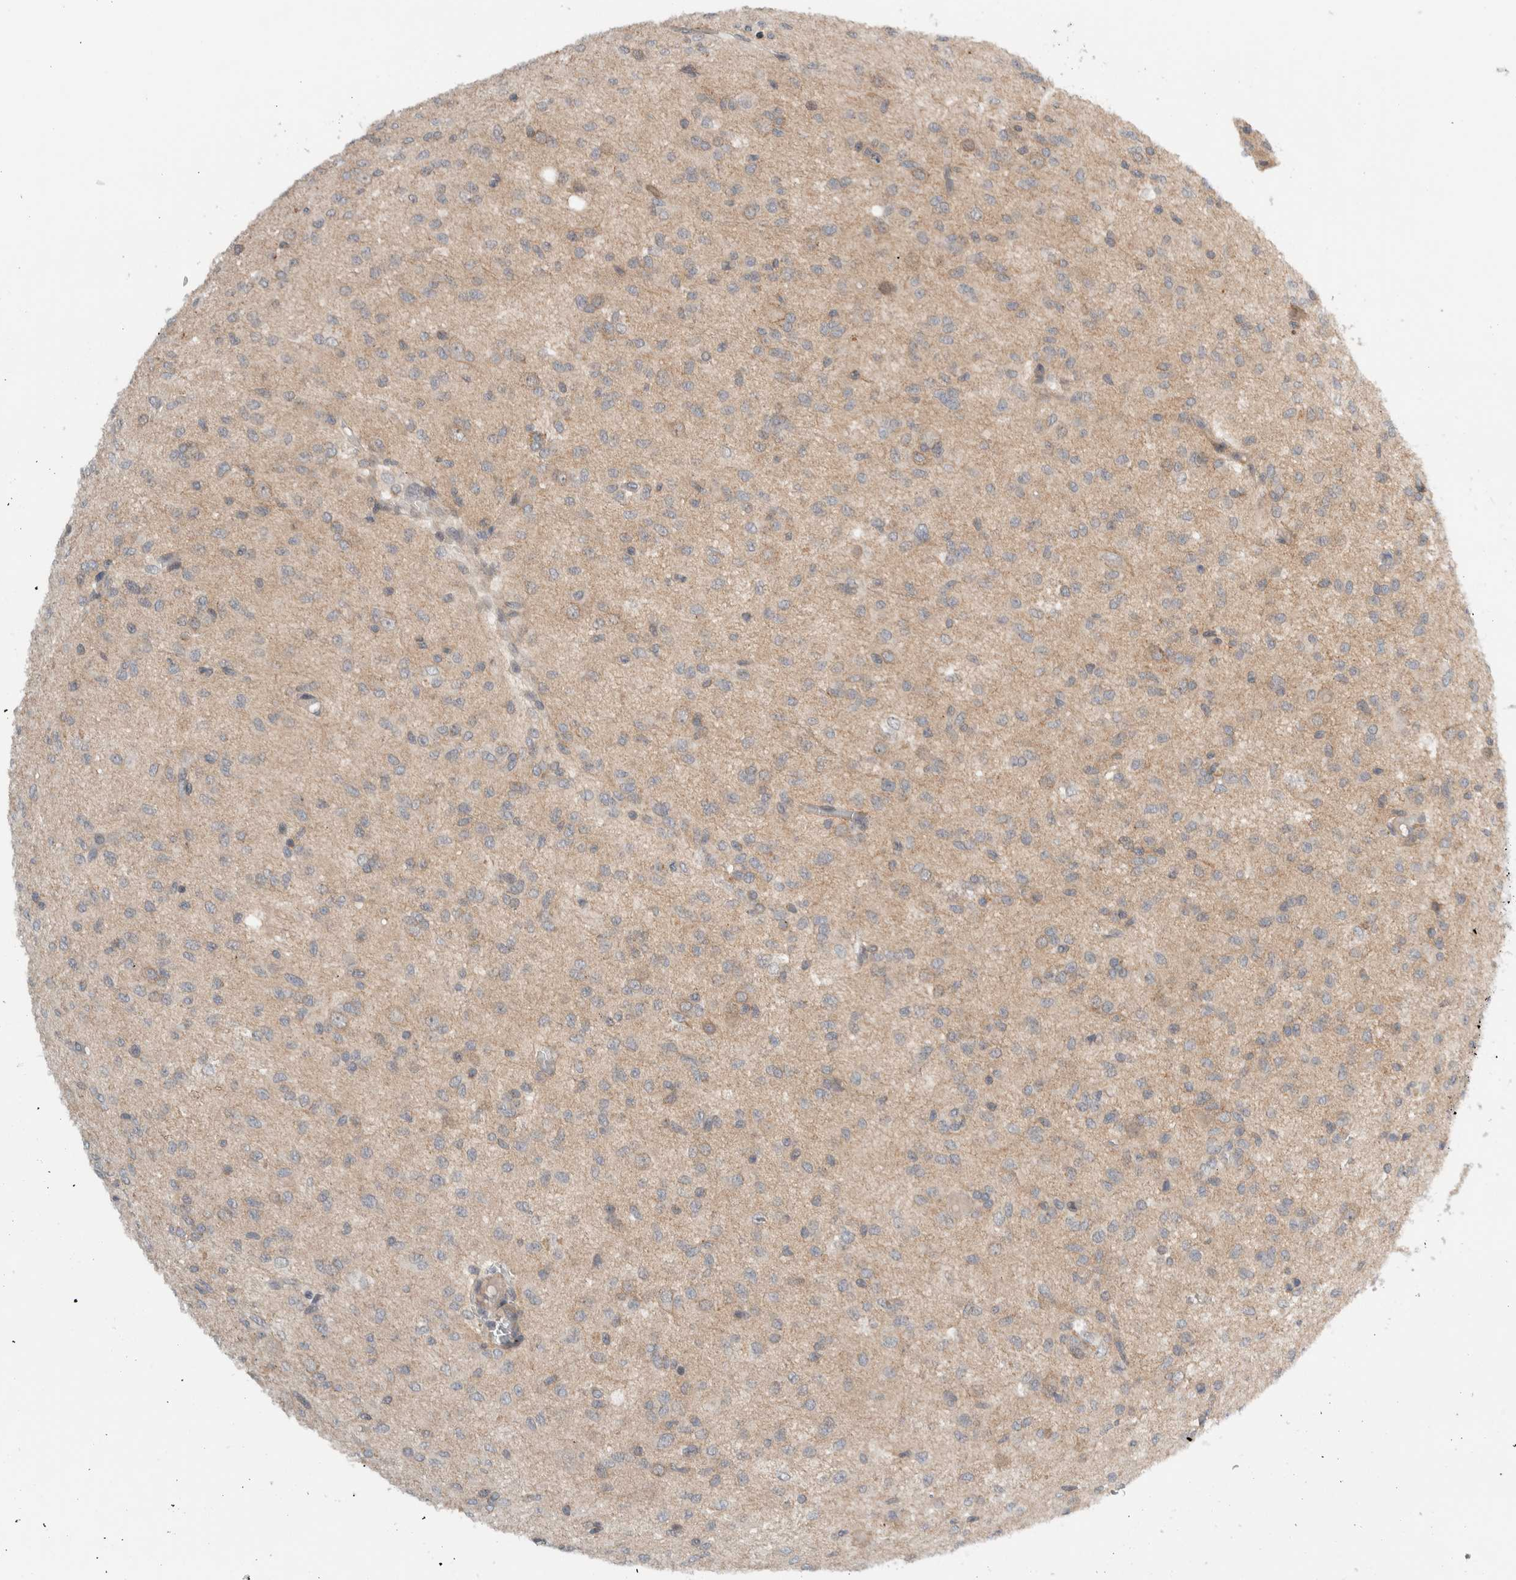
{"staining": {"intensity": "weak", "quantity": ">75%", "location": "cytoplasmic/membranous"}, "tissue": "glioma", "cell_type": "Tumor cells", "image_type": "cancer", "snomed": [{"axis": "morphology", "description": "Glioma, malignant, High grade"}, {"axis": "topography", "description": "Brain"}], "caption": "Tumor cells show low levels of weak cytoplasmic/membranous staining in about >75% of cells in human glioma. The protein of interest is shown in brown color, while the nuclei are stained blue.", "gene": "MPRIP", "patient": {"sex": "female", "age": 59}}